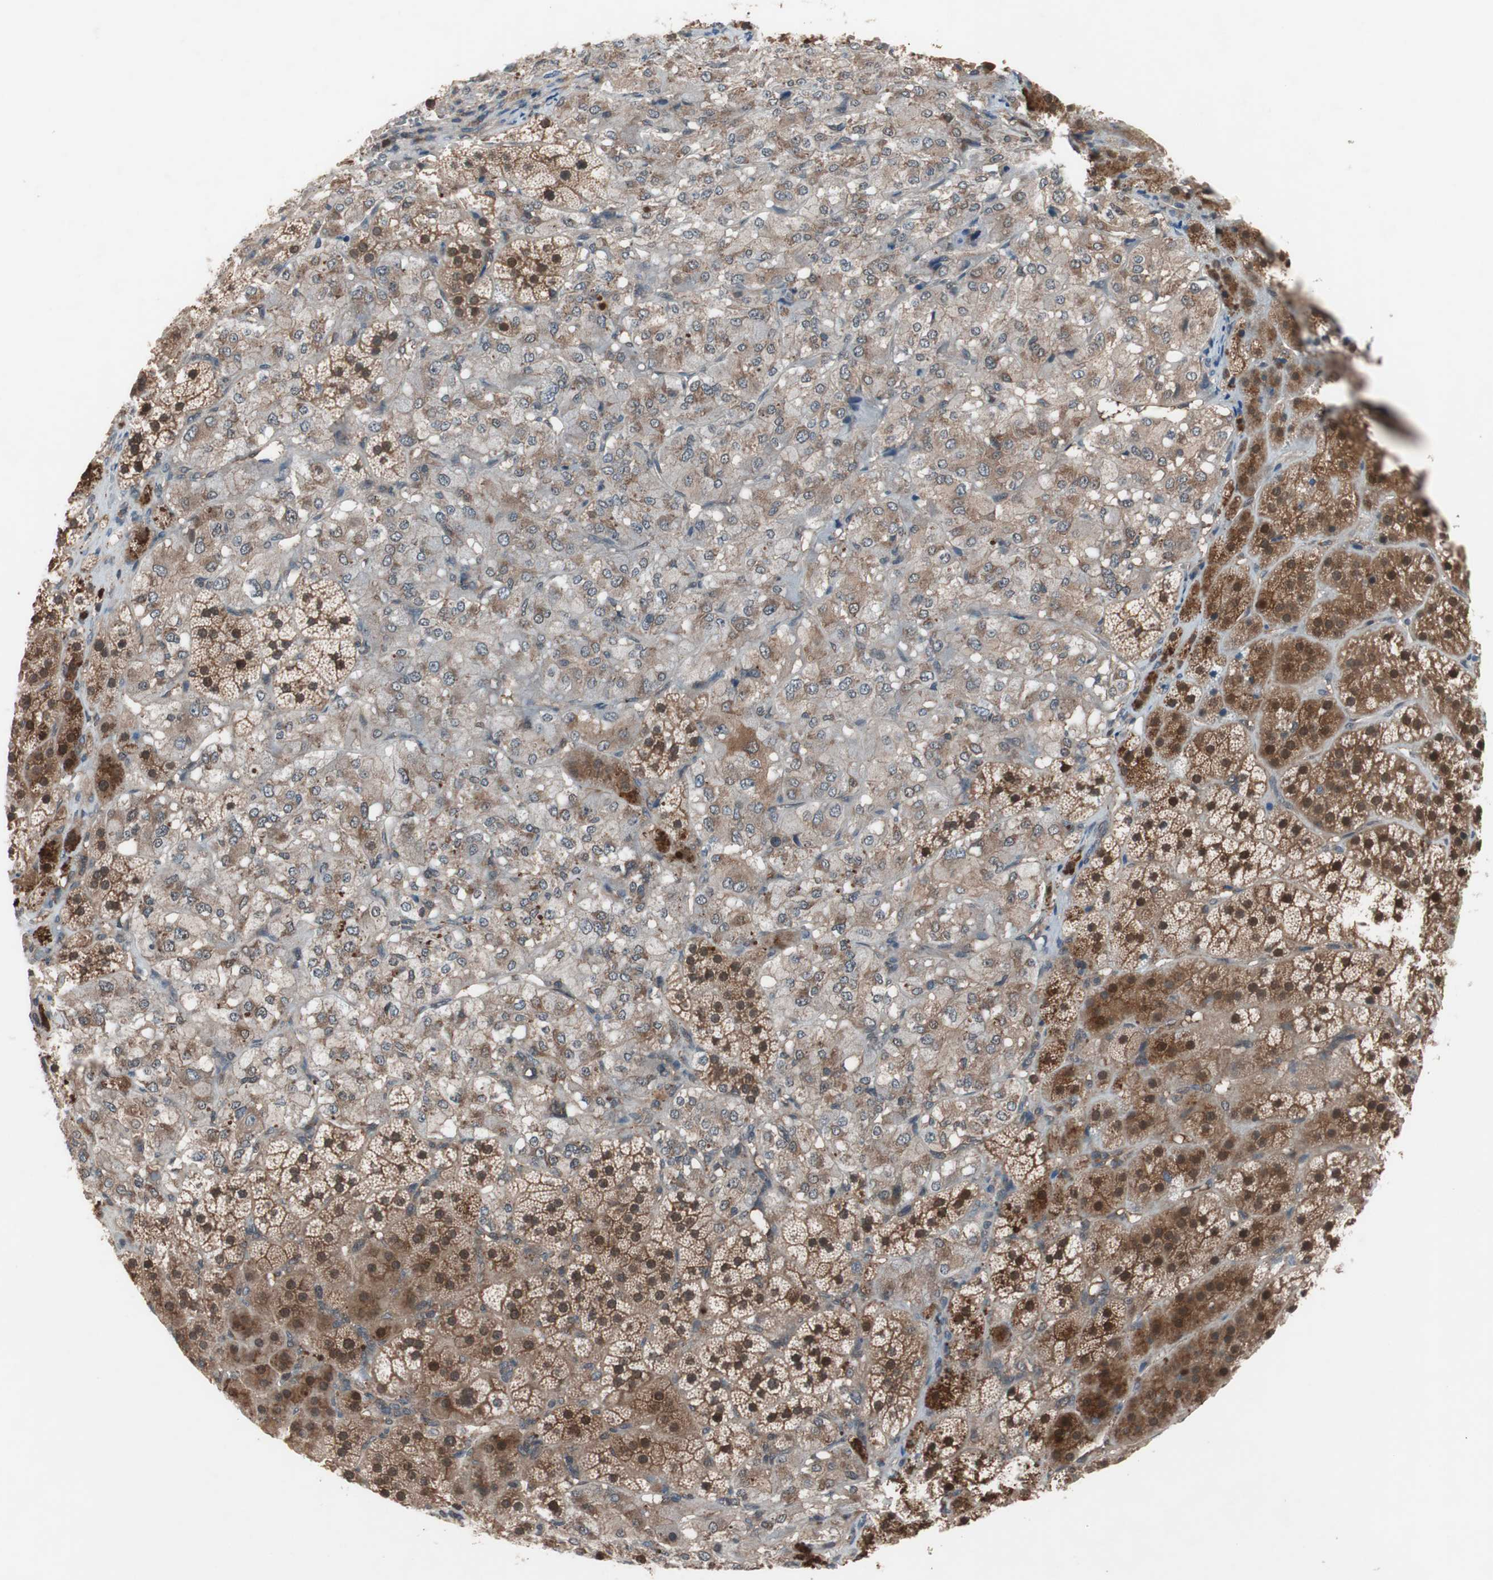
{"staining": {"intensity": "strong", "quantity": ">75%", "location": "cytoplasmic/membranous,nuclear"}, "tissue": "adrenal gland", "cell_type": "Glandular cells", "image_type": "normal", "snomed": [{"axis": "morphology", "description": "Normal tissue, NOS"}, {"axis": "topography", "description": "Adrenal gland"}], "caption": "Strong cytoplasmic/membranous,nuclear expression is seen in approximately >75% of glandular cells in benign adrenal gland.", "gene": "GALT", "patient": {"sex": "female", "age": 44}}